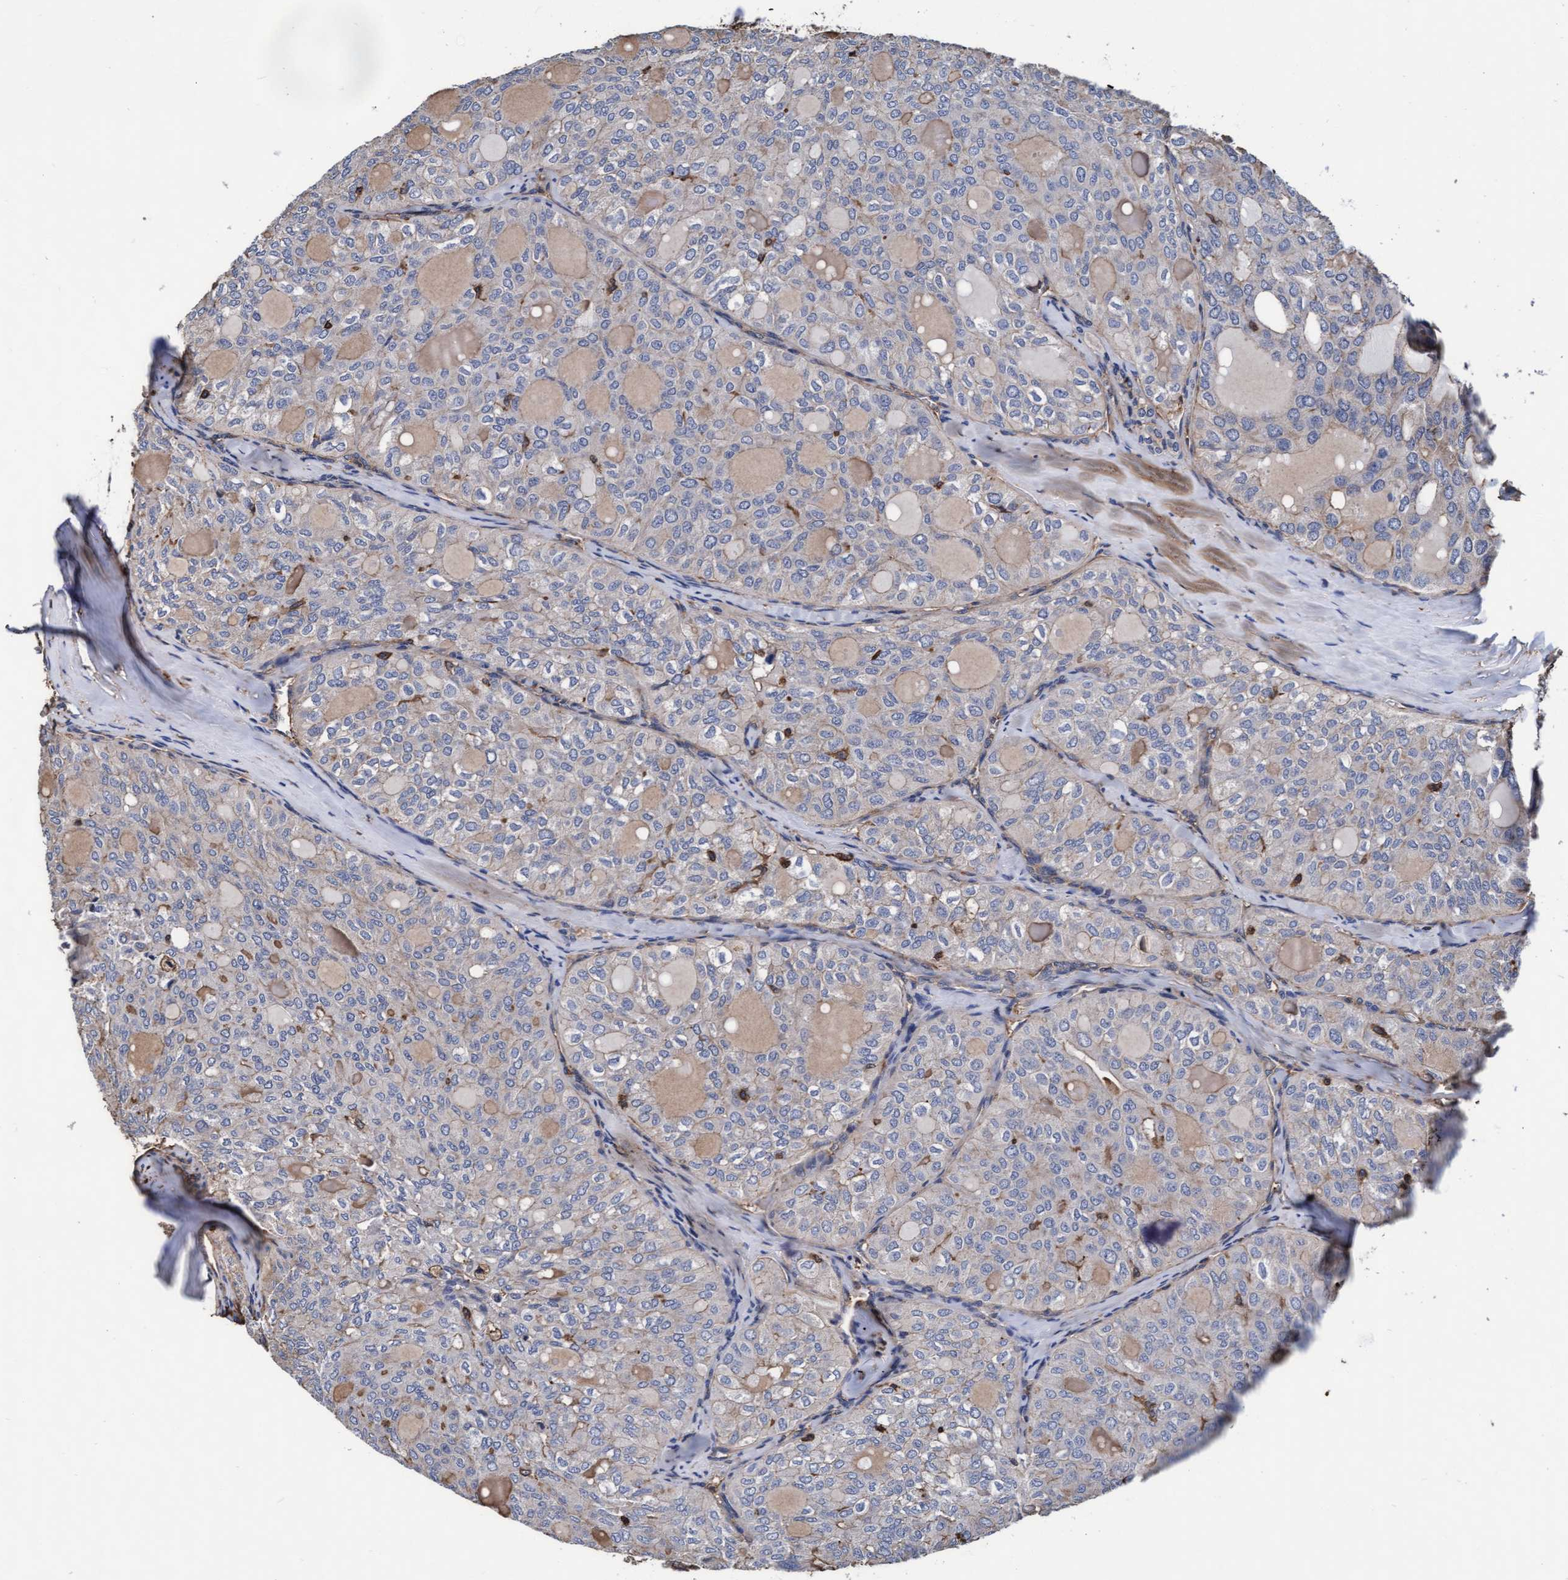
{"staining": {"intensity": "negative", "quantity": "none", "location": "none"}, "tissue": "thyroid cancer", "cell_type": "Tumor cells", "image_type": "cancer", "snomed": [{"axis": "morphology", "description": "Follicular adenoma carcinoma, NOS"}, {"axis": "topography", "description": "Thyroid gland"}], "caption": "Protein analysis of thyroid follicular adenoma carcinoma displays no significant expression in tumor cells. (Brightfield microscopy of DAB immunohistochemistry (IHC) at high magnification).", "gene": "GRHPR", "patient": {"sex": "male", "age": 75}}